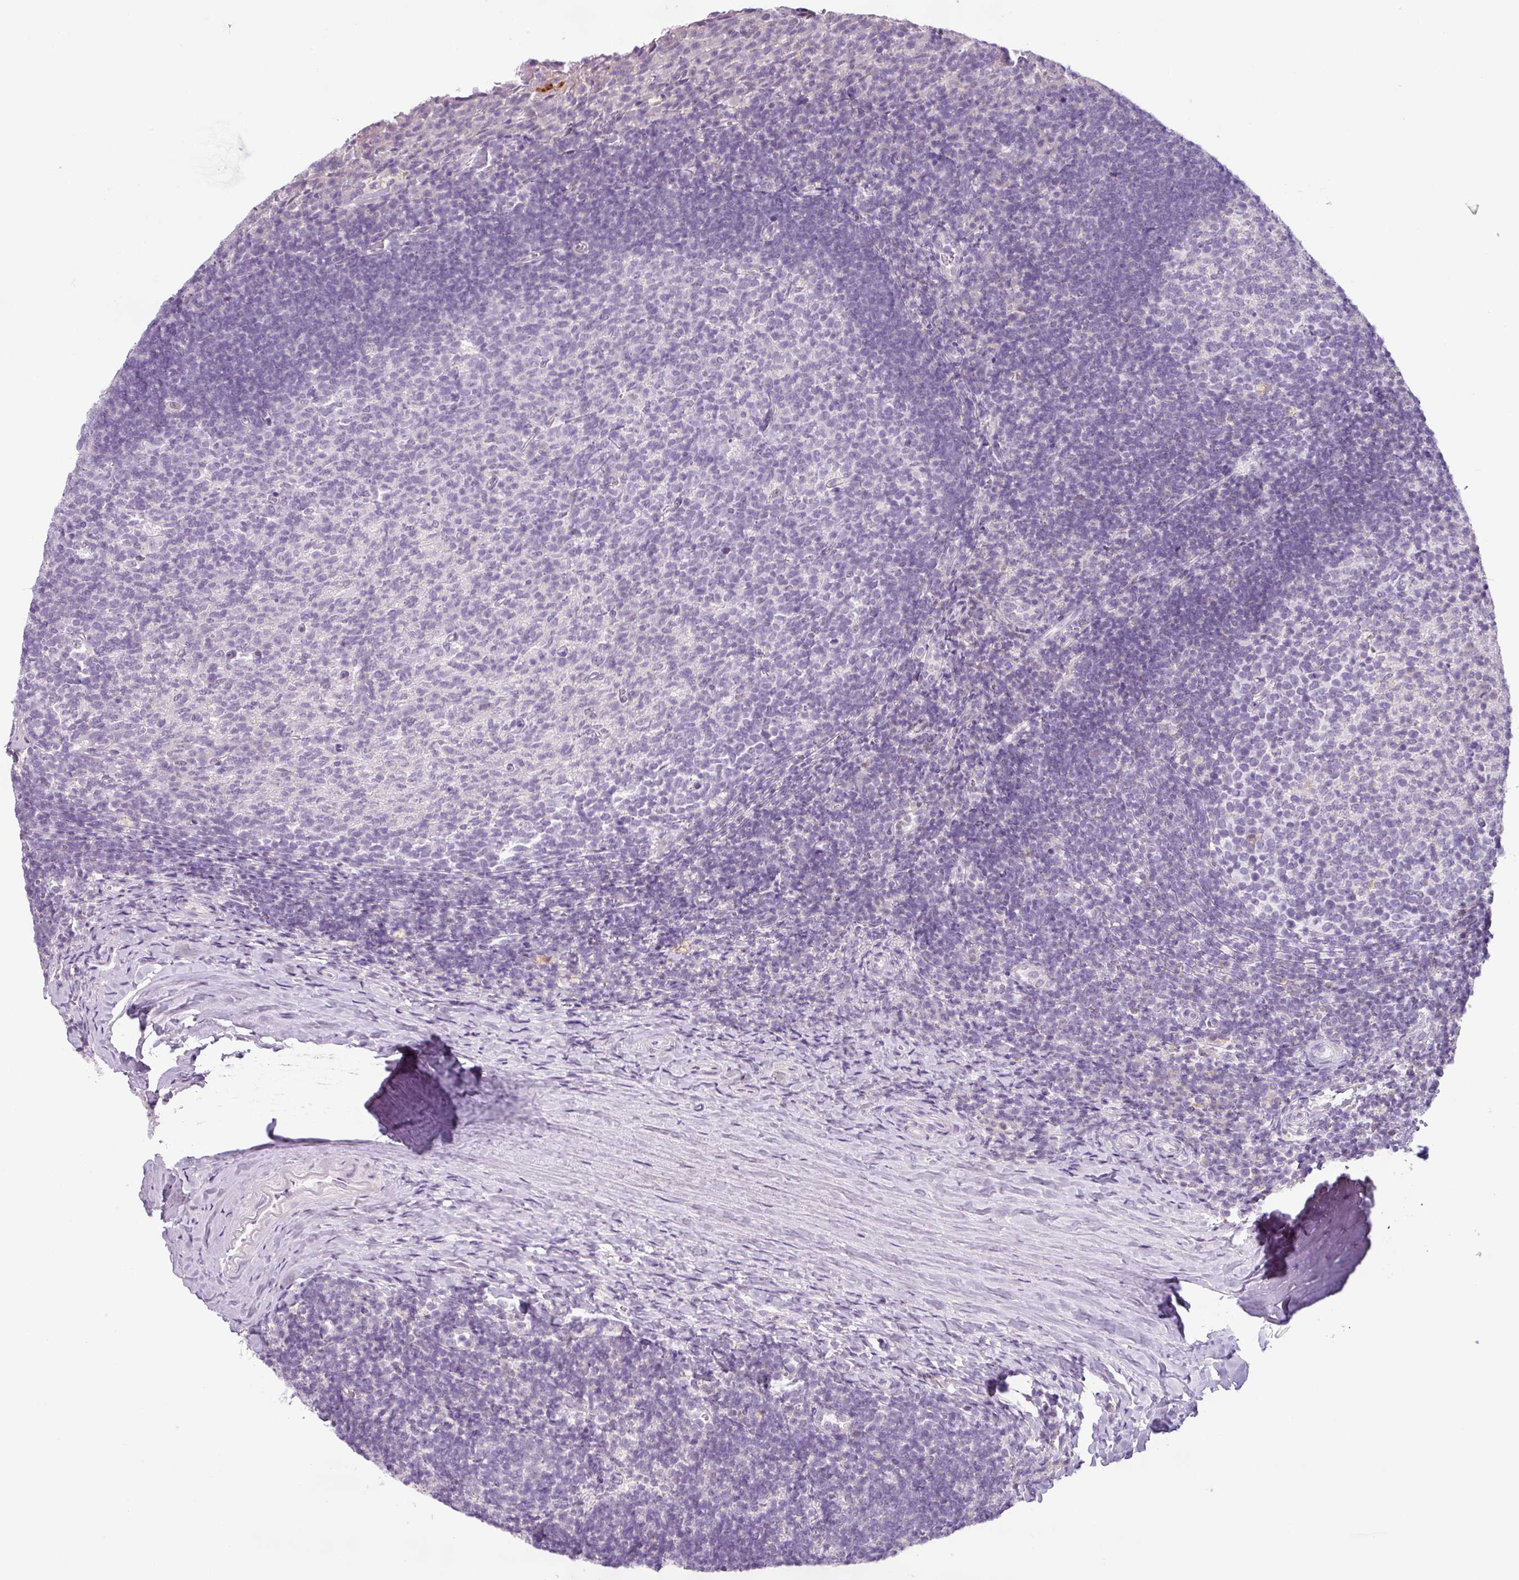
{"staining": {"intensity": "negative", "quantity": "none", "location": "none"}, "tissue": "tonsil", "cell_type": "Germinal center cells", "image_type": "normal", "snomed": [{"axis": "morphology", "description": "Normal tissue, NOS"}, {"axis": "topography", "description": "Tonsil"}], "caption": "Tonsil stained for a protein using IHC exhibits no staining germinal center cells.", "gene": "HMCN2", "patient": {"sex": "female", "age": 10}}